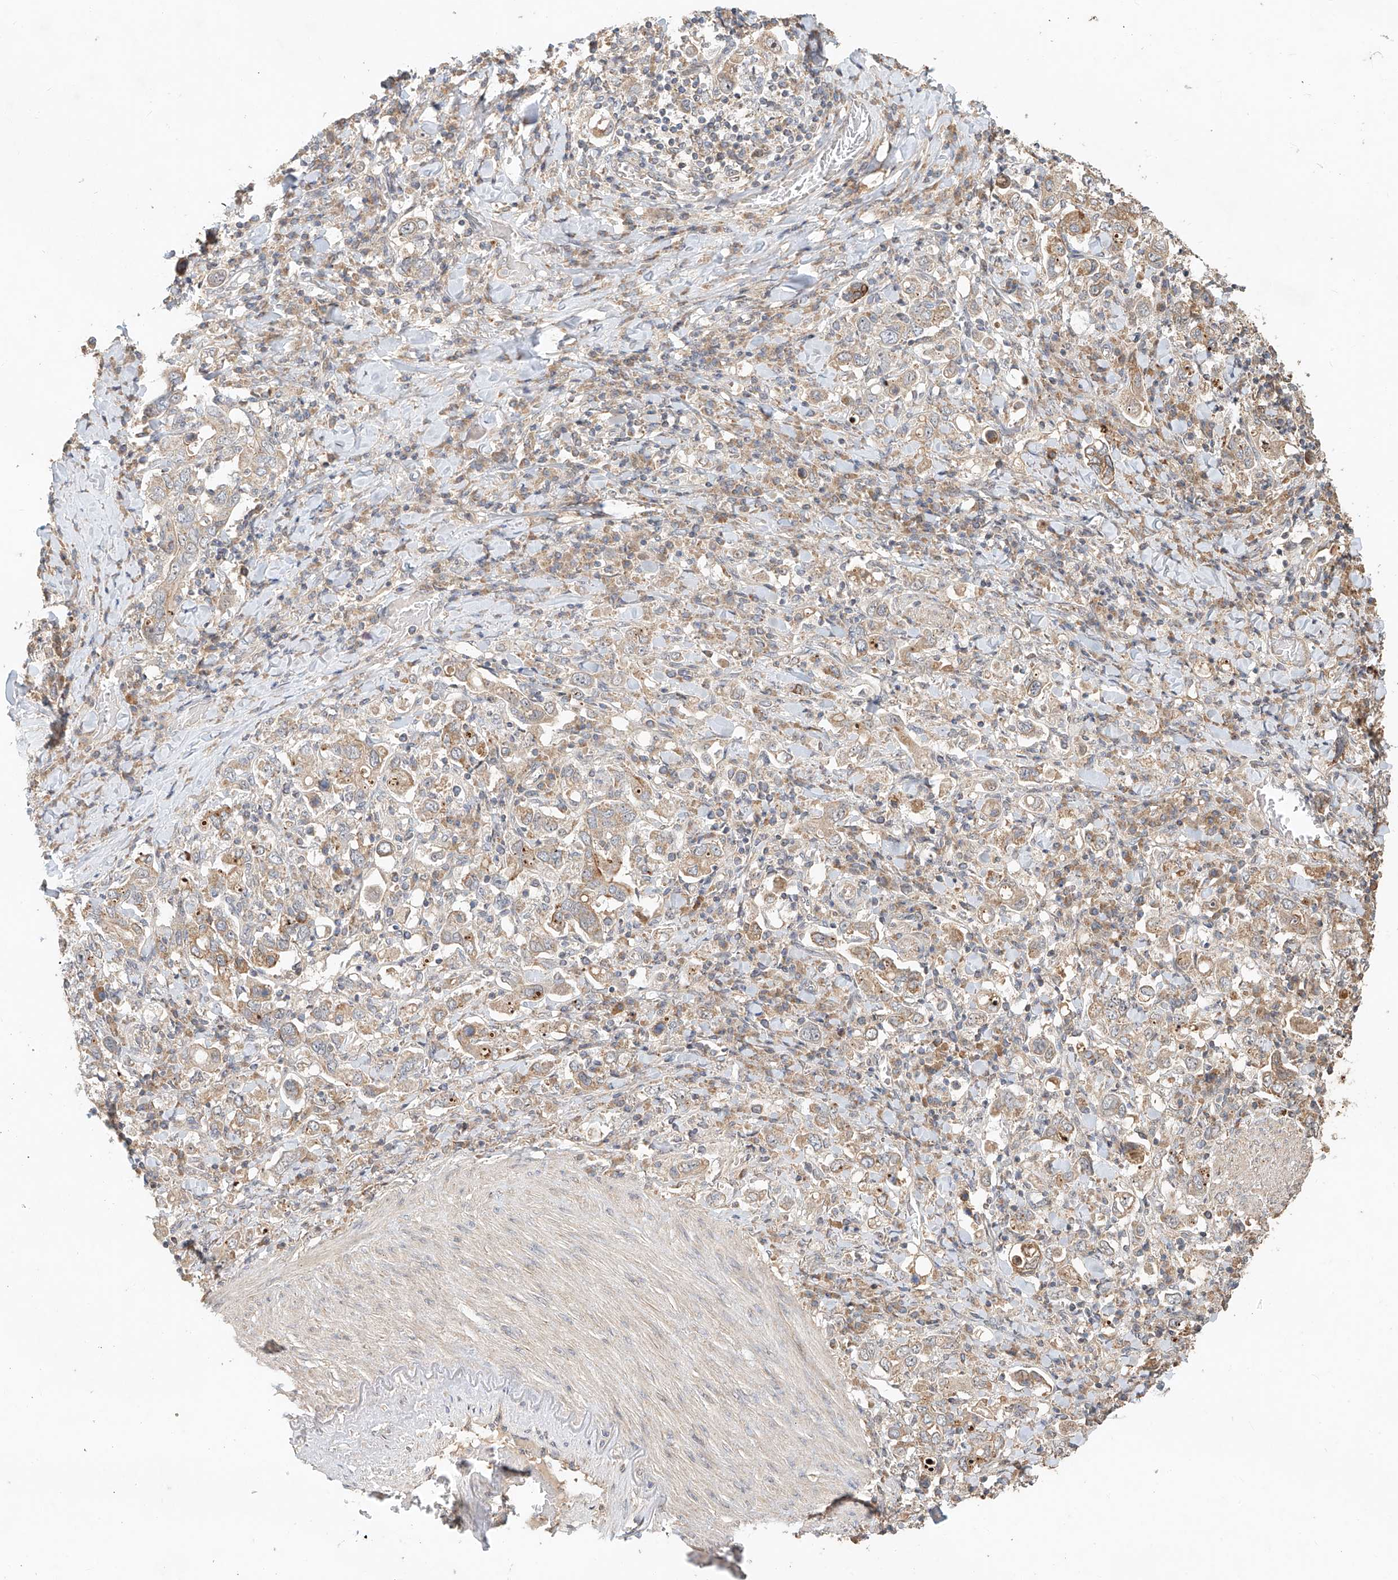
{"staining": {"intensity": "weak", "quantity": "25%-75%", "location": "cytoplasmic/membranous"}, "tissue": "stomach cancer", "cell_type": "Tumor cells", "image_type": "cancer", "snomed": [{"axis": "morphology", "description": "Adenocarcinoma, NOS"}, {"axis": "topography", "description": "Stomach, upper"}], "caption": "There is low levels of weak cytoplasmic/membranous expression in tumor cells of adenocarcinoma (stomach), as demonstrated by immunohistochemical staining (brown color).", "gene": "TMEM61", "patient": {"sex": "male", "age": 62}}